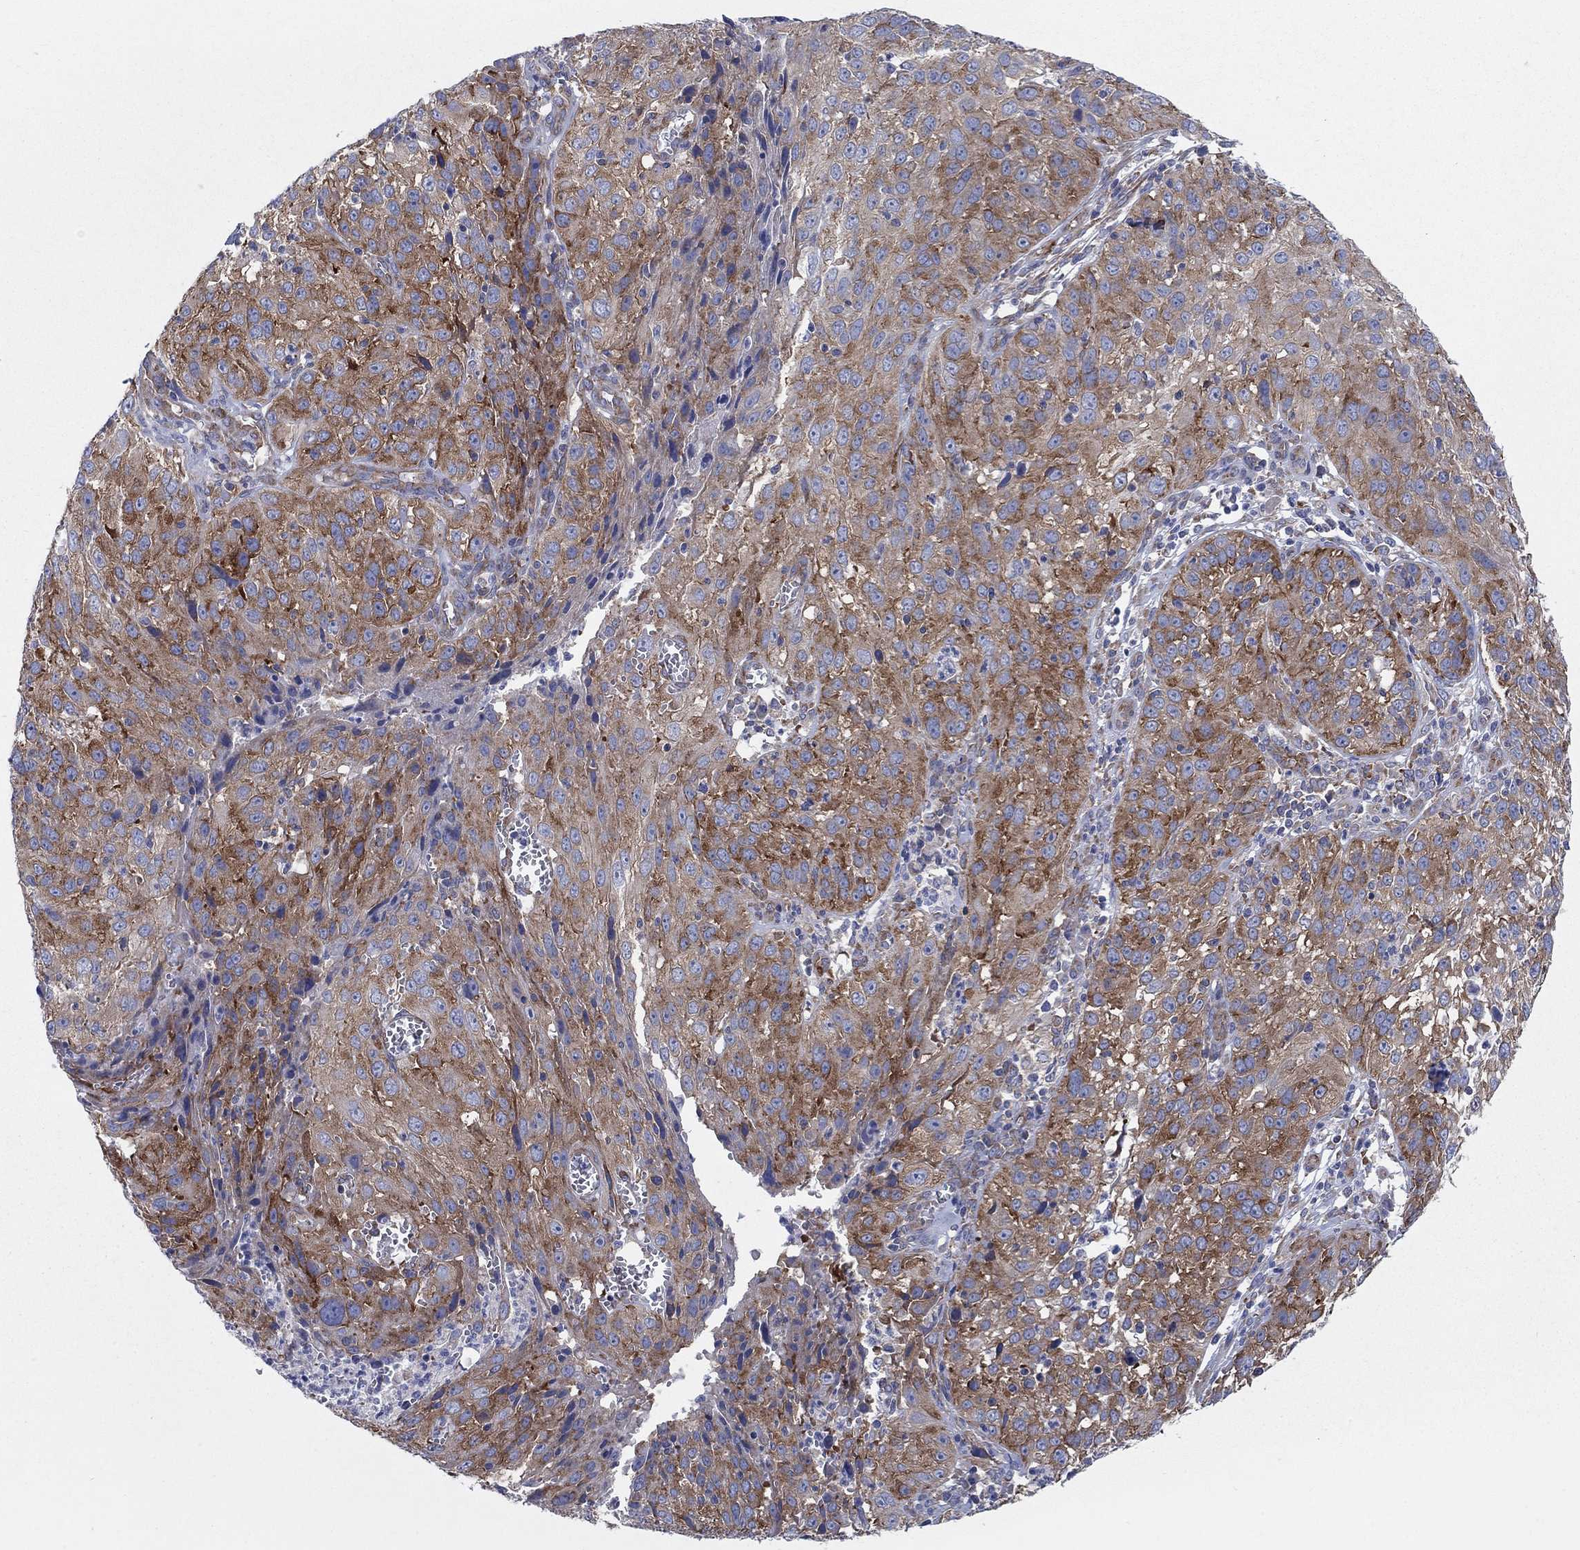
{"staining": {"intensity": "strong", "quantity": "25%-75%", "location": "cytoplasmic/membranous"}, "tissue": "cervical cancer", "cell_type": "Tumor cells", "image_type": "cancer", "snomed": [{"axis": "morphology", "description": "Squamous cell carcinoma, NOS"}, {"axis": "topography", "description": "Cervix"}], "caption": "Immunohistochemistry (IHC) micrograph of human squamous cell carcinoma (cervical) stained for a protein (brown), which demonstrates high levels of strong cytoplasmic/membranous positivity in approximately 25%-75% of tumor cells.", "gene": "TMEM59", "patient": {"sex": "female", "age": 32}}